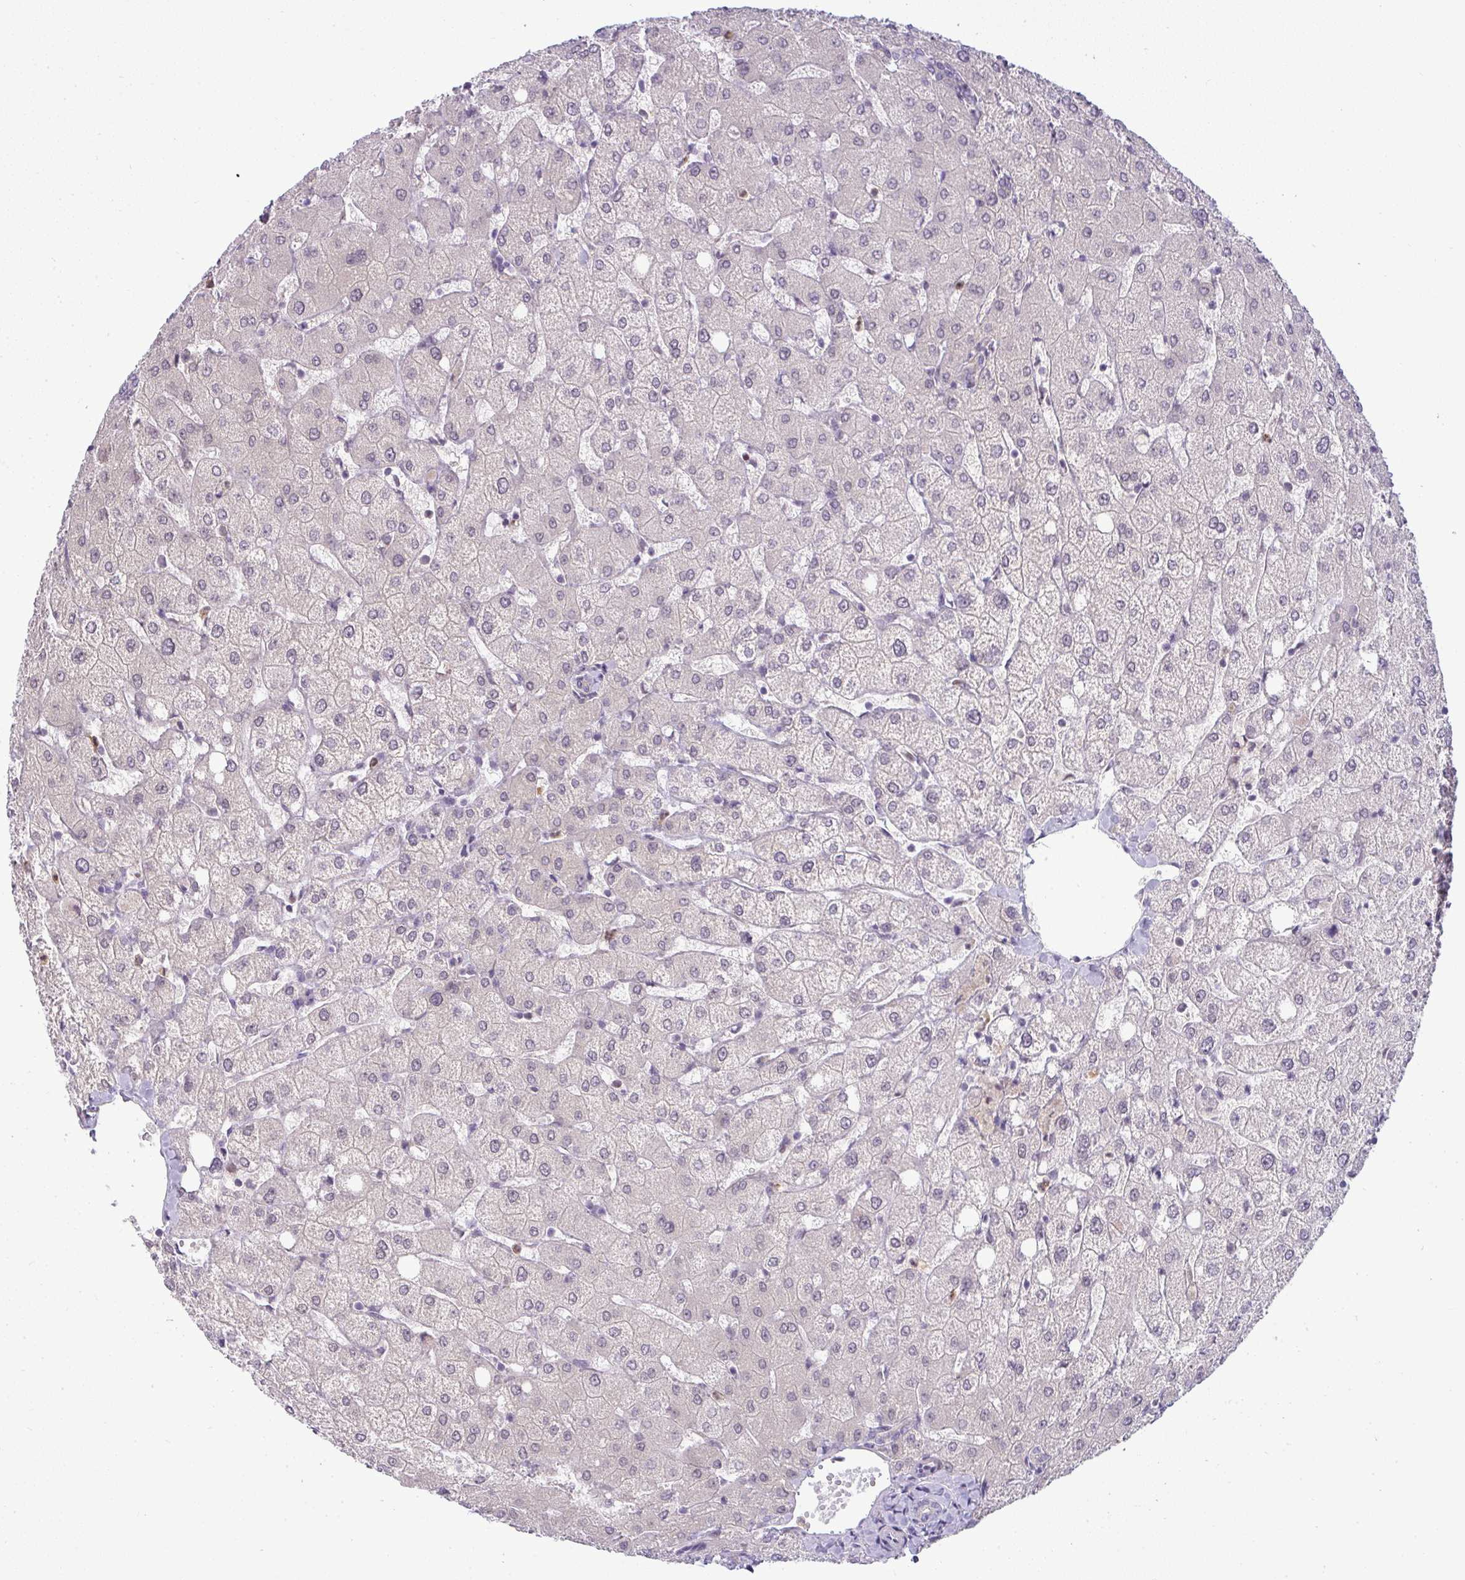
{"staining": {"intensity": "negative", "quantity": "none", "location": "none"}, "tissue": "liver", "cell_type": "Cholangiocytes", "image_type": "normal", "snomed": [{"axis": "morphology", "description": "Normal tissue, NOS"}, {"axis": "topography", "description": "Liver"}], "caption": "High power microscopy photomicrograph of an IHC micrograph of normal liver, revealing no significant expression in cholangiocytes.", "gene": "DZIP1", "patient": {"sex": "female", "age": 54}}